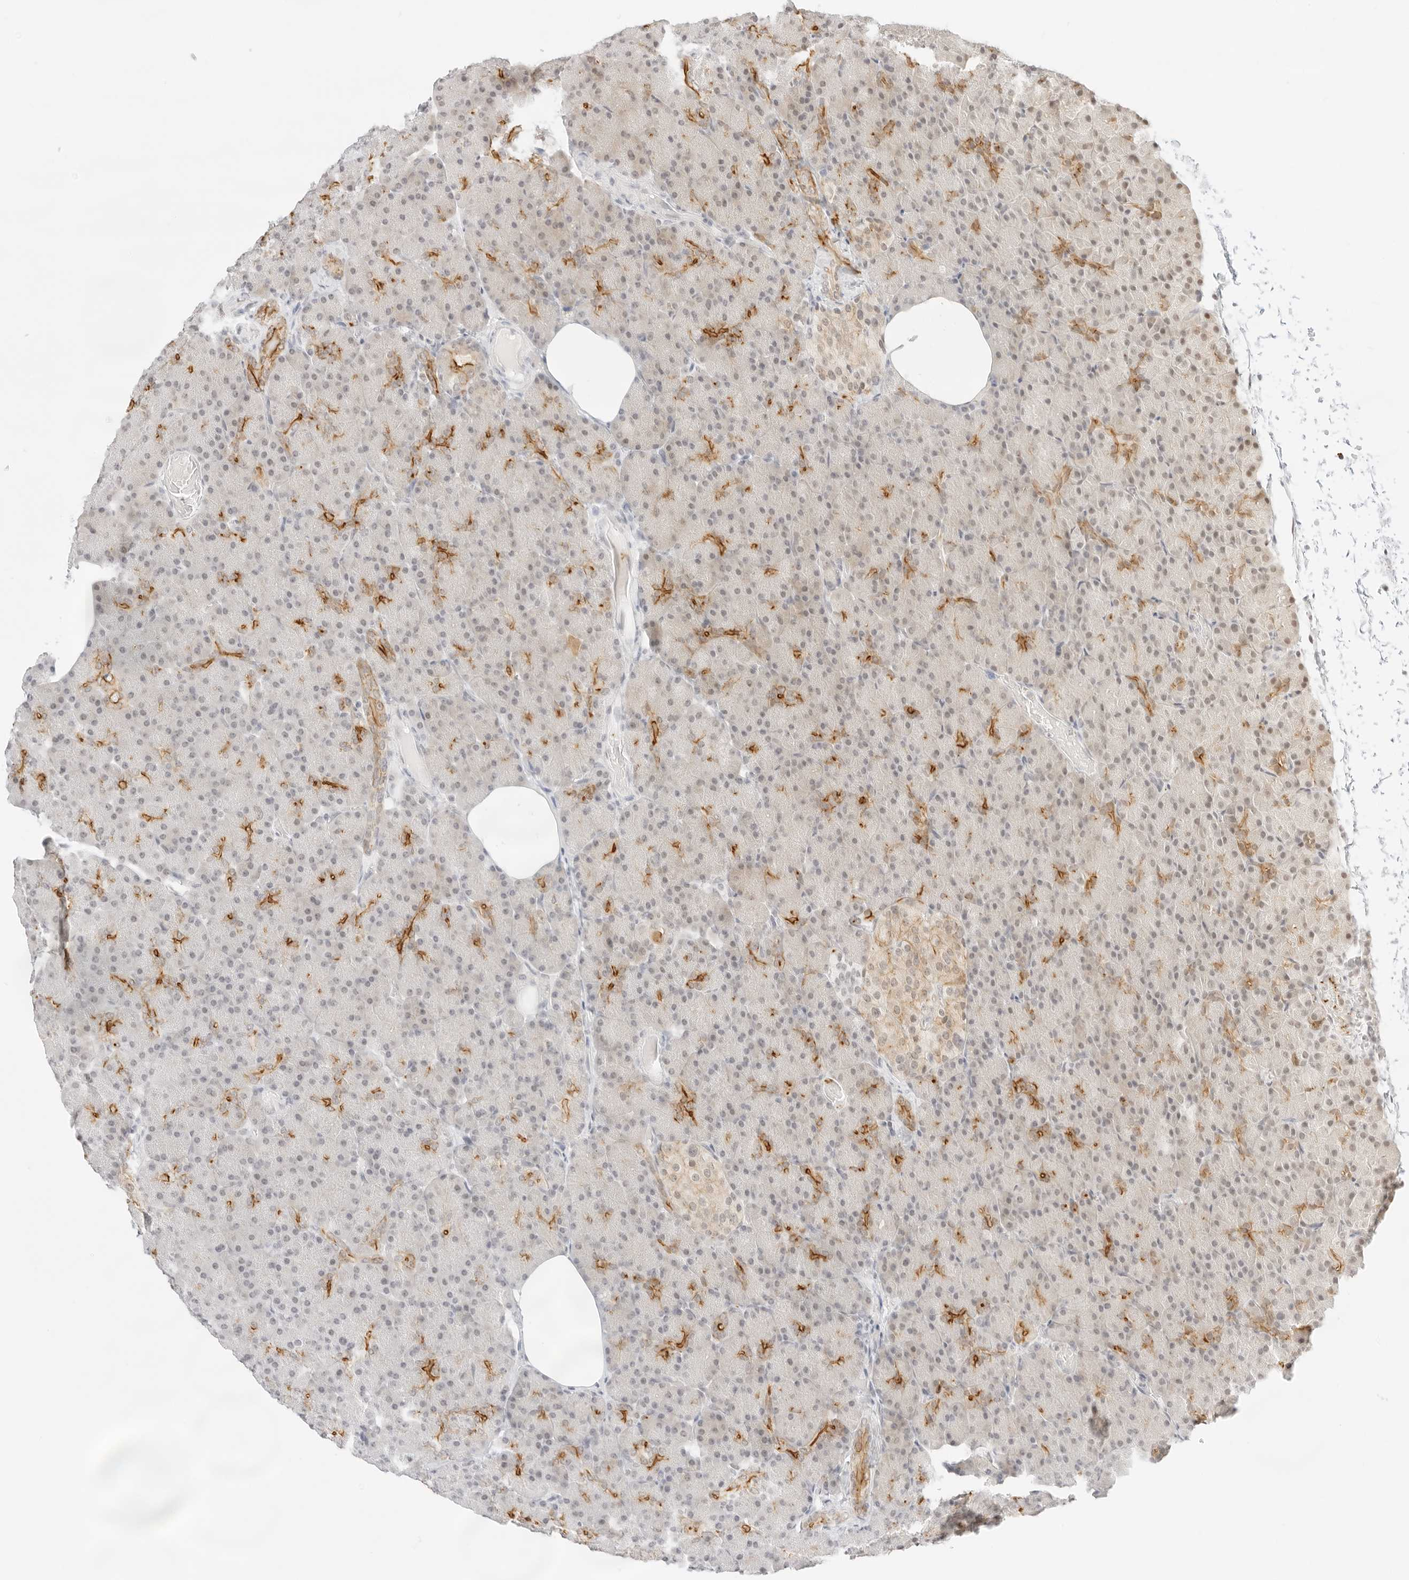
{"staining": {"intensity": "moderate", "quantity": "25%-75%", "location": "cytoplasmic/membranous"}, "tissue": "pancreas", "cell_type": "Exocrine glandular cells", "image_type": "normal", "snomed": [{"axis": "morphology", "description": "Normal tissue, NOS"}, {"axis": "topography", "description": "Pancreas"}], "caption": "Immunohistochemistry (IHC) photomicrograph of normal human pancreas stained for a protein (brown), which displays medium levels of moderate cytoplasmic/membranous staining in approximately 25%-75% of exocrine glandular cells.", "gene": "GNAS", "patient": {"sex": "female", "age": 43}}